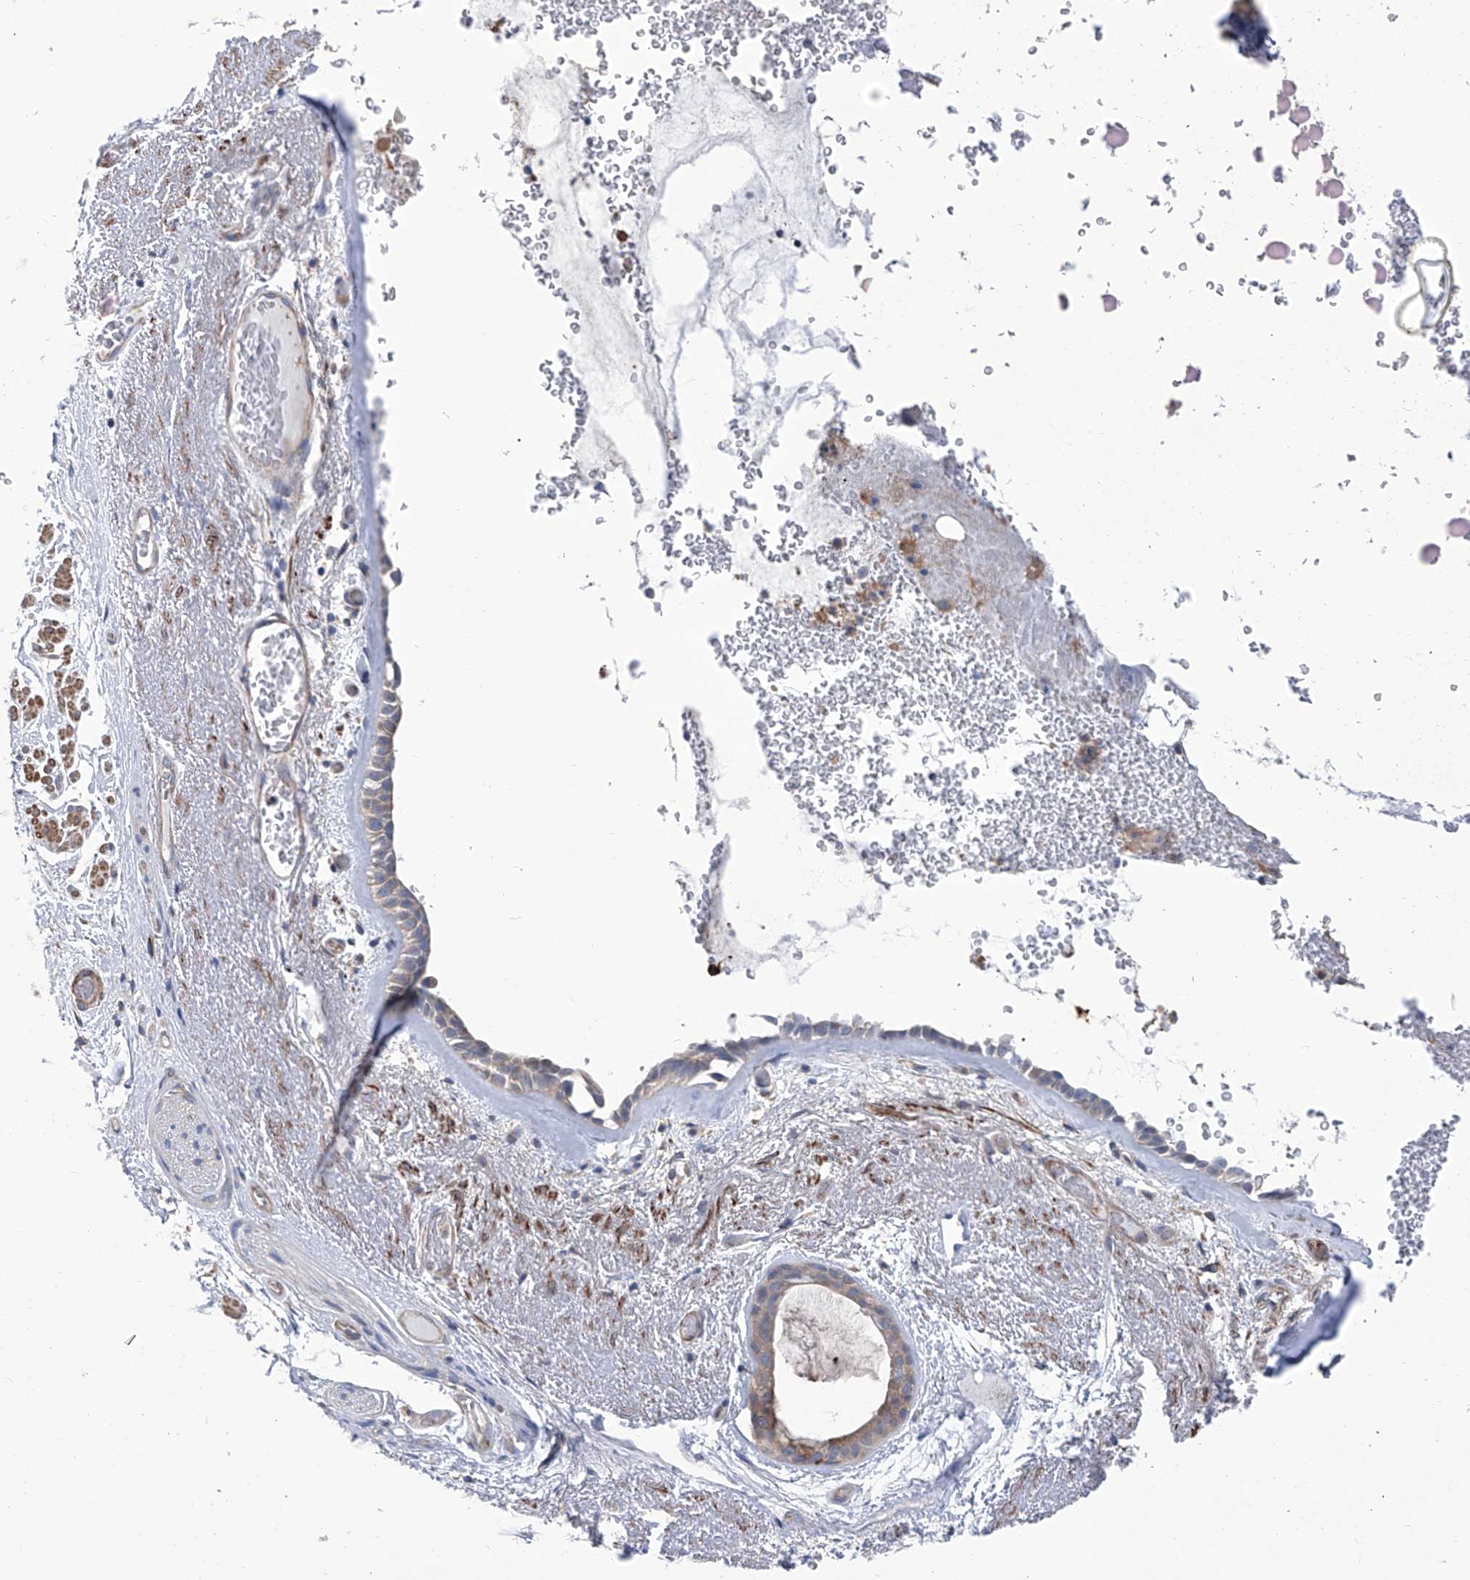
{"staining": {"intensity": "weak", "quantity": ">75%", "location": "cytoplasmic/membranous"}, "tissue": "bronchus", "cell_type": "Respiratory epithelial cells", "image_type": "normal", "snomed": [{"axis": "morphology", "description": "Normal tissue, NOS"}, {"axis": "morphology", "description": "Squamous cell carcinoma, NOS"}, {"axis": "topography", "description": "Lymph node"}, {"axis": "topography", "description": "Bronchus"}, {"axis": "topography", "description": "Lung"}], "caption": "Weak cytoplasmic/membranous positivity is seen in about >75% of respiratory epithelial cells in benign bronchus.", "gene": "SMS", "patient": {"sex": "male", "age": 66}}